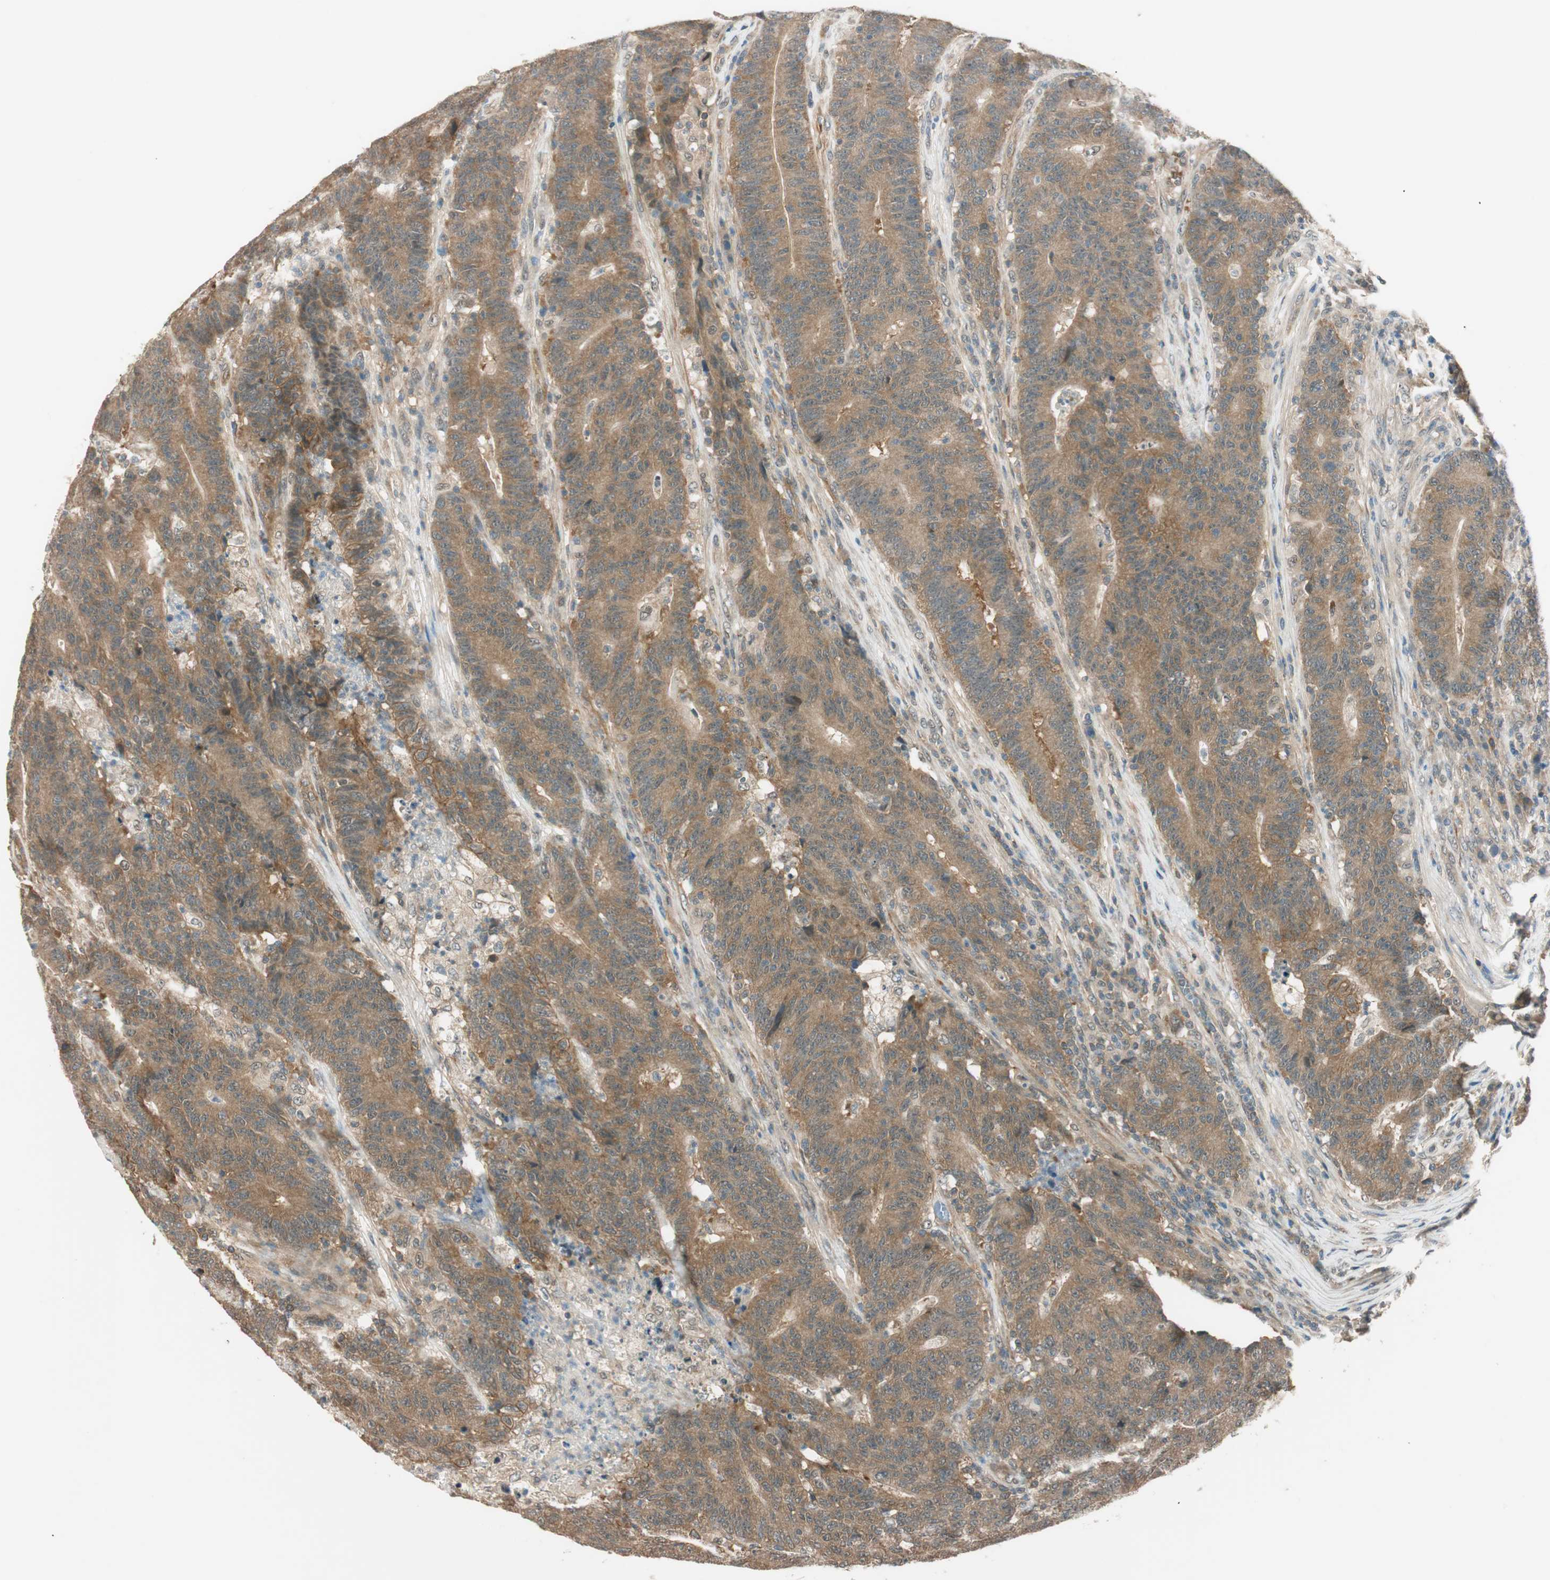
{"staining": {"intensity": "moderate", "quantity": ">75%", "location": "cytoplasmic/membranous"}, "tissue": "colorectal cancer", "cell_type": "Tumor cells", "image_type": "cancer", "snomed": [{"axis": "morphology", "description": "Normal tissue, NOS"}, {"axis": "morphology", "description": "Adenocarcinoma, NOS"}, {"axis": "topography", "description": "Colon"}], "caption": "About >75% of tumor cells in human adenocarcinoma (colorectal) display moderate cytoplasmic/membranous protein staining as visualized by brown immunohistochemical staining.", "gene": "PSMD8", "patient": {"sex": "female", "age": 75}}